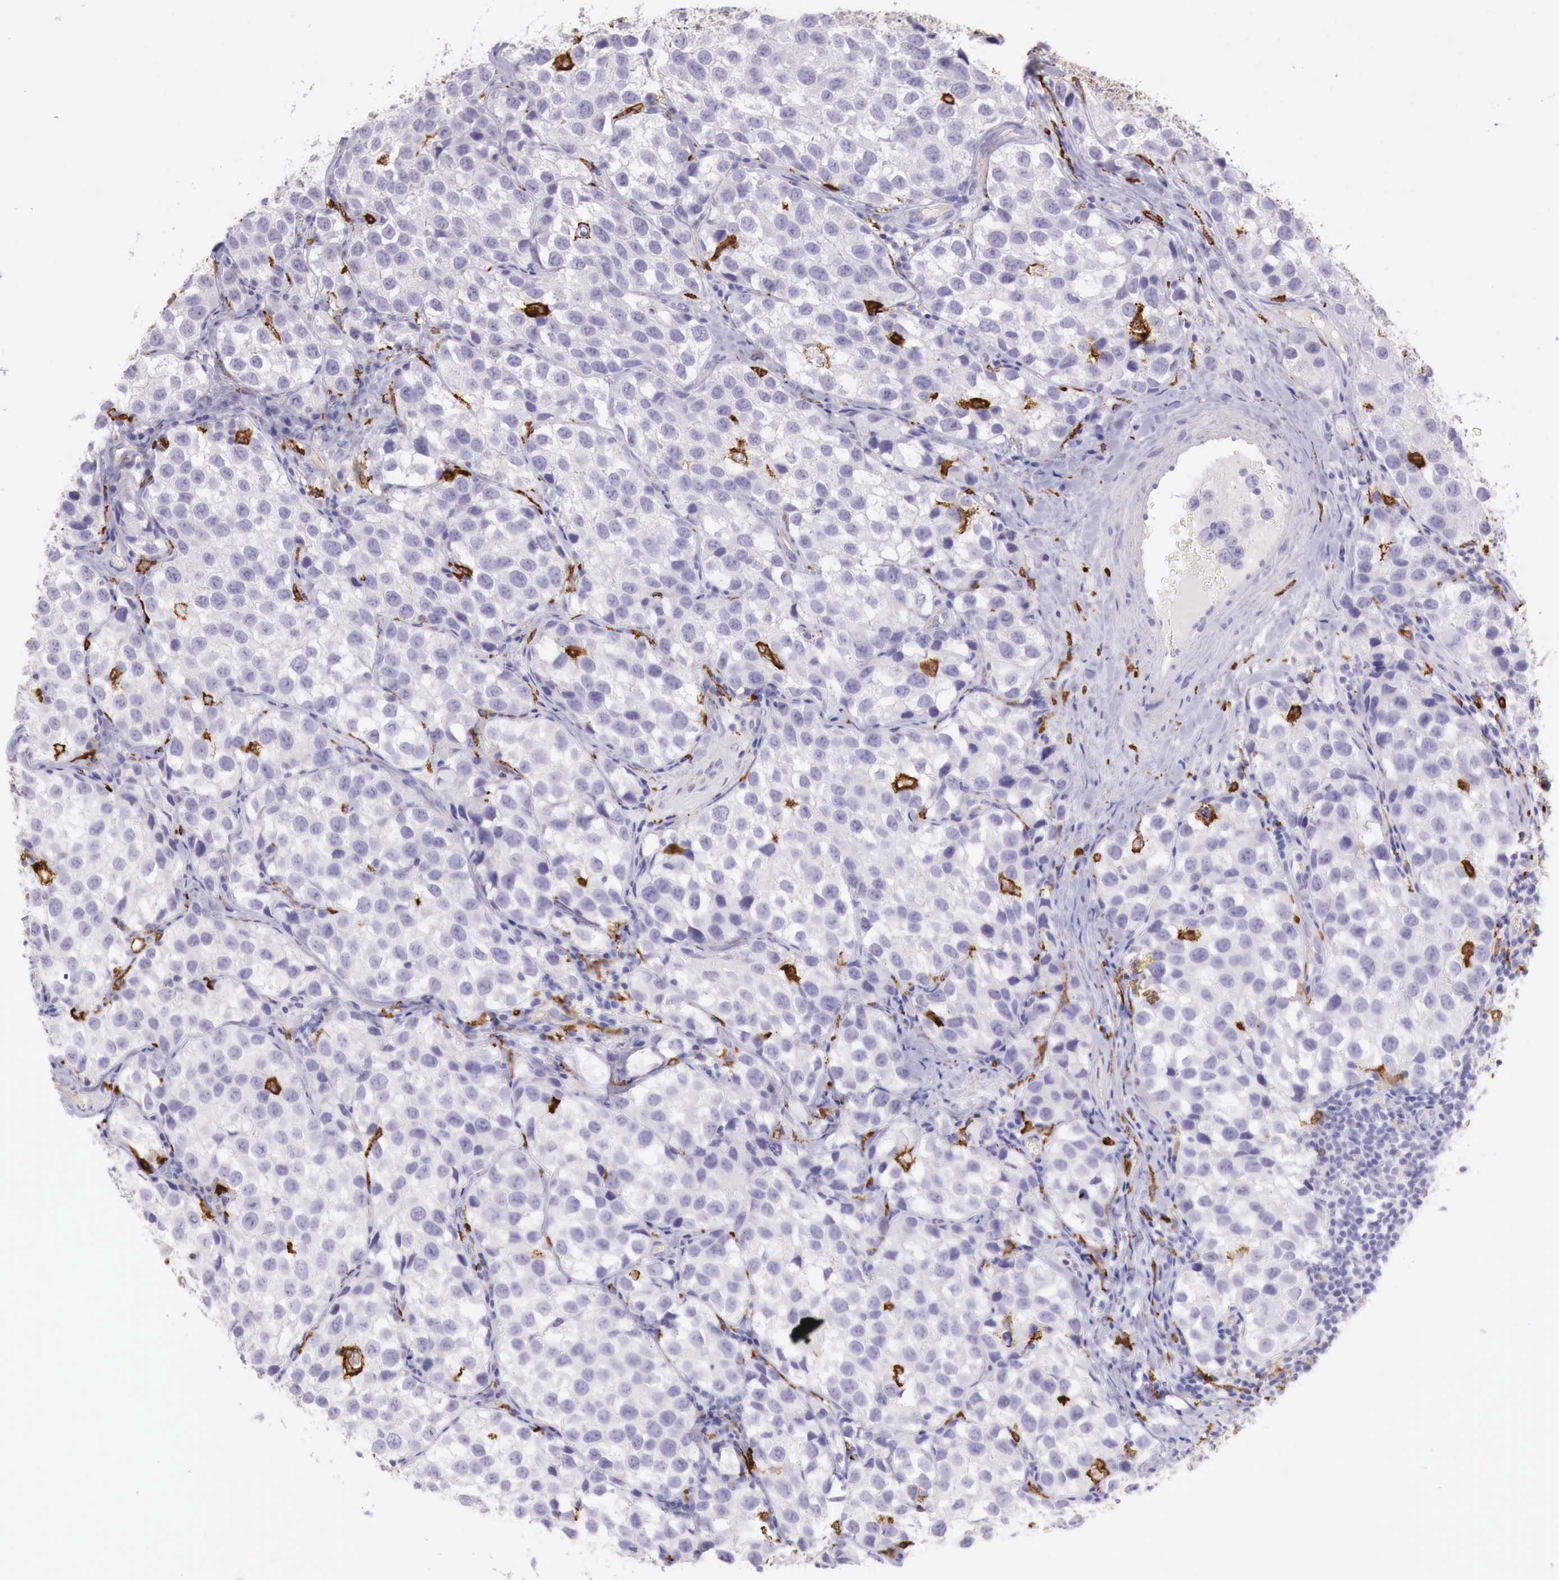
{"staining": {"intensity": "negative", "quantity": "none", "location": "none"}, "tissue": "testis cancer", "cell_type": "Tumor cells", "image_type": "cancer", "snomed": [{"axis": "morphology", "description": "Seminoma, NOS"}, {"axis": "topography", "description": "Testis"}], "caption": "Tumor cells show no significant protein staining in seminoma (testis).", "gene": "MSR1", "patient": {"sex": "male", "age": 39}}